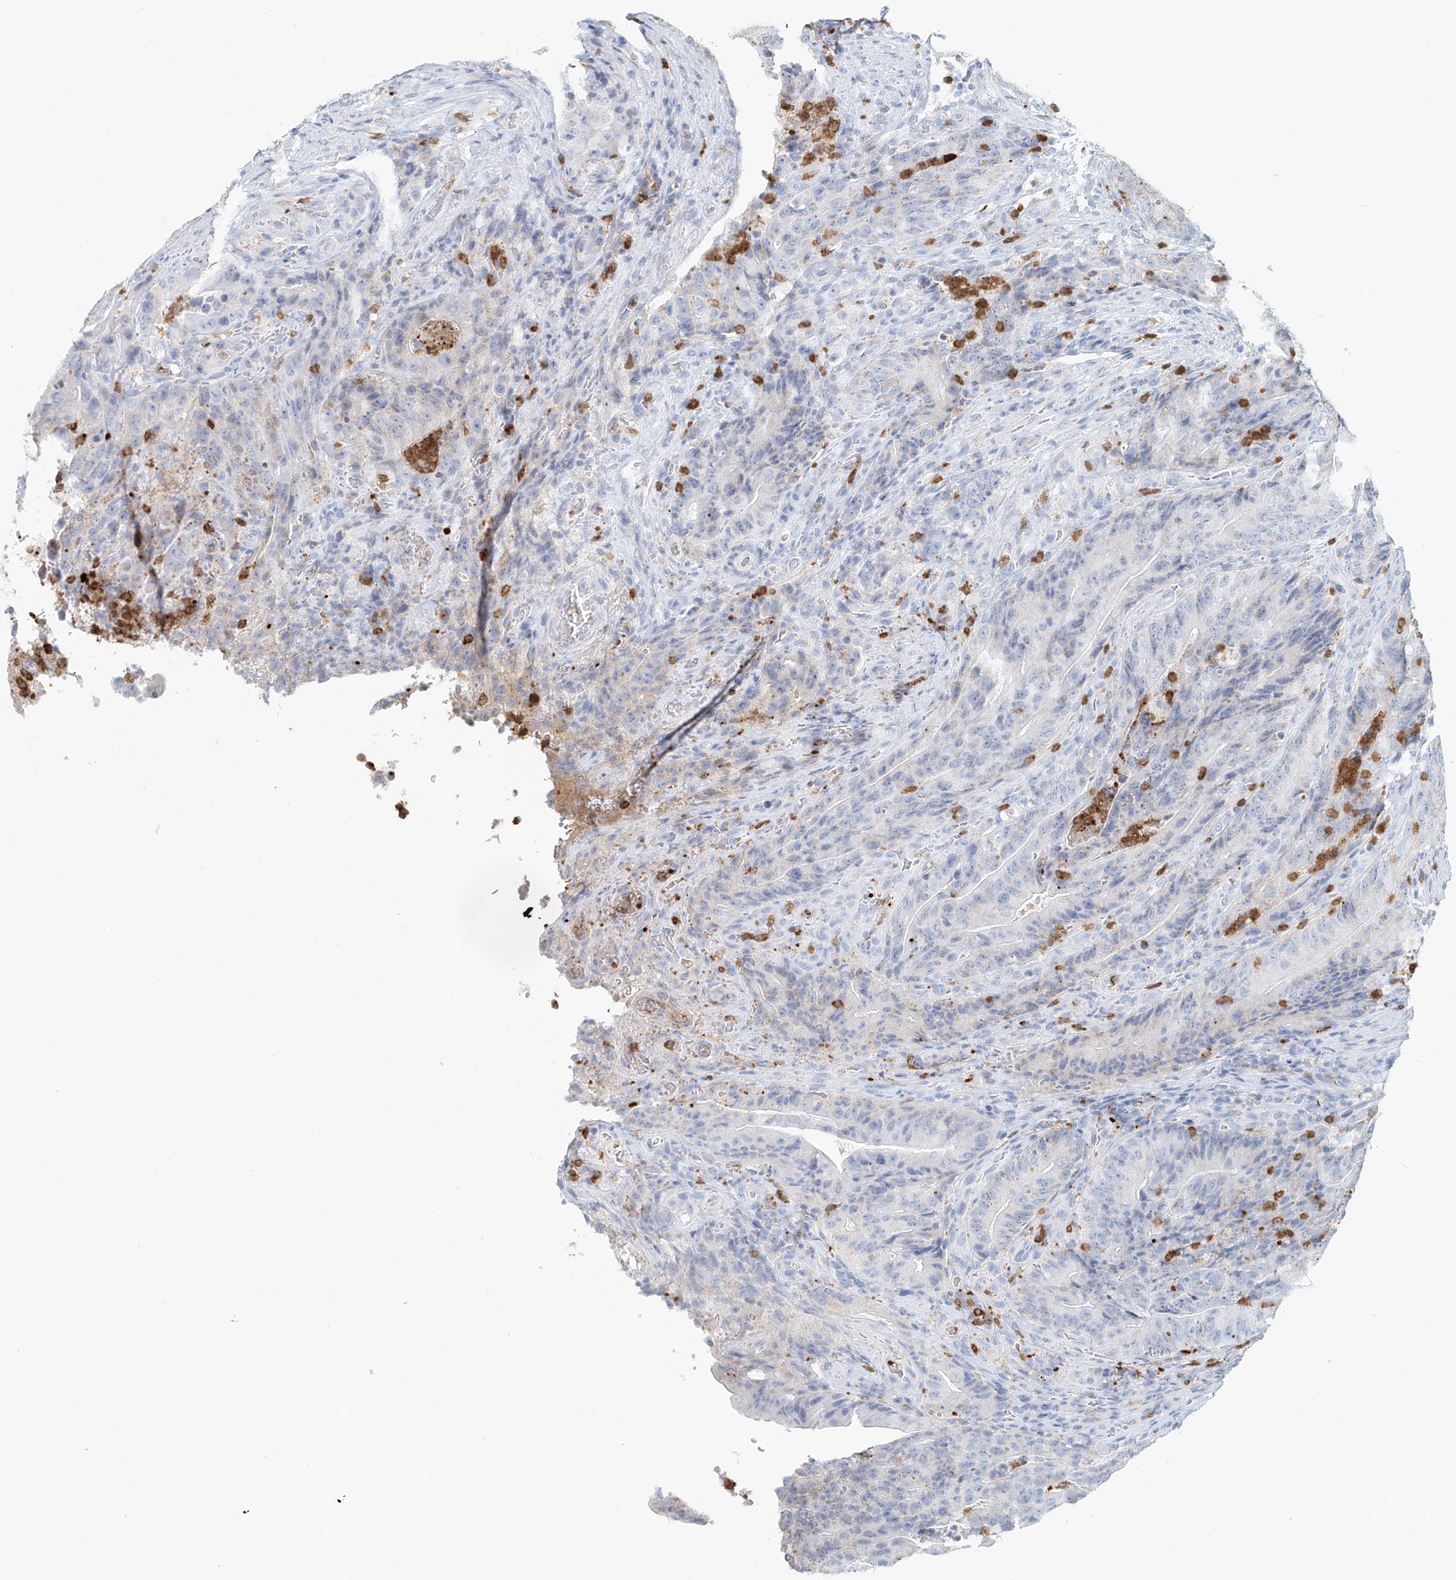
{"staining": {"intensity": "negative", "quantity": "none", "location": "none"}, "tissue": "colorectal cancer", "cell_type": "Tumor cells", "image_type": "cancer", "snomed": [{"axis": "morphology", "description": "Normal tissue, NOS"}, {"axis": "topography", "description": "Colon"}], "caption": "This is an immunohistochemistry (IHC) photomicrograph of colorectal cancer. There is no staining in tumor cells.", "gene": "PTPRA", "patient": {"sex": "female", "age": 82}}